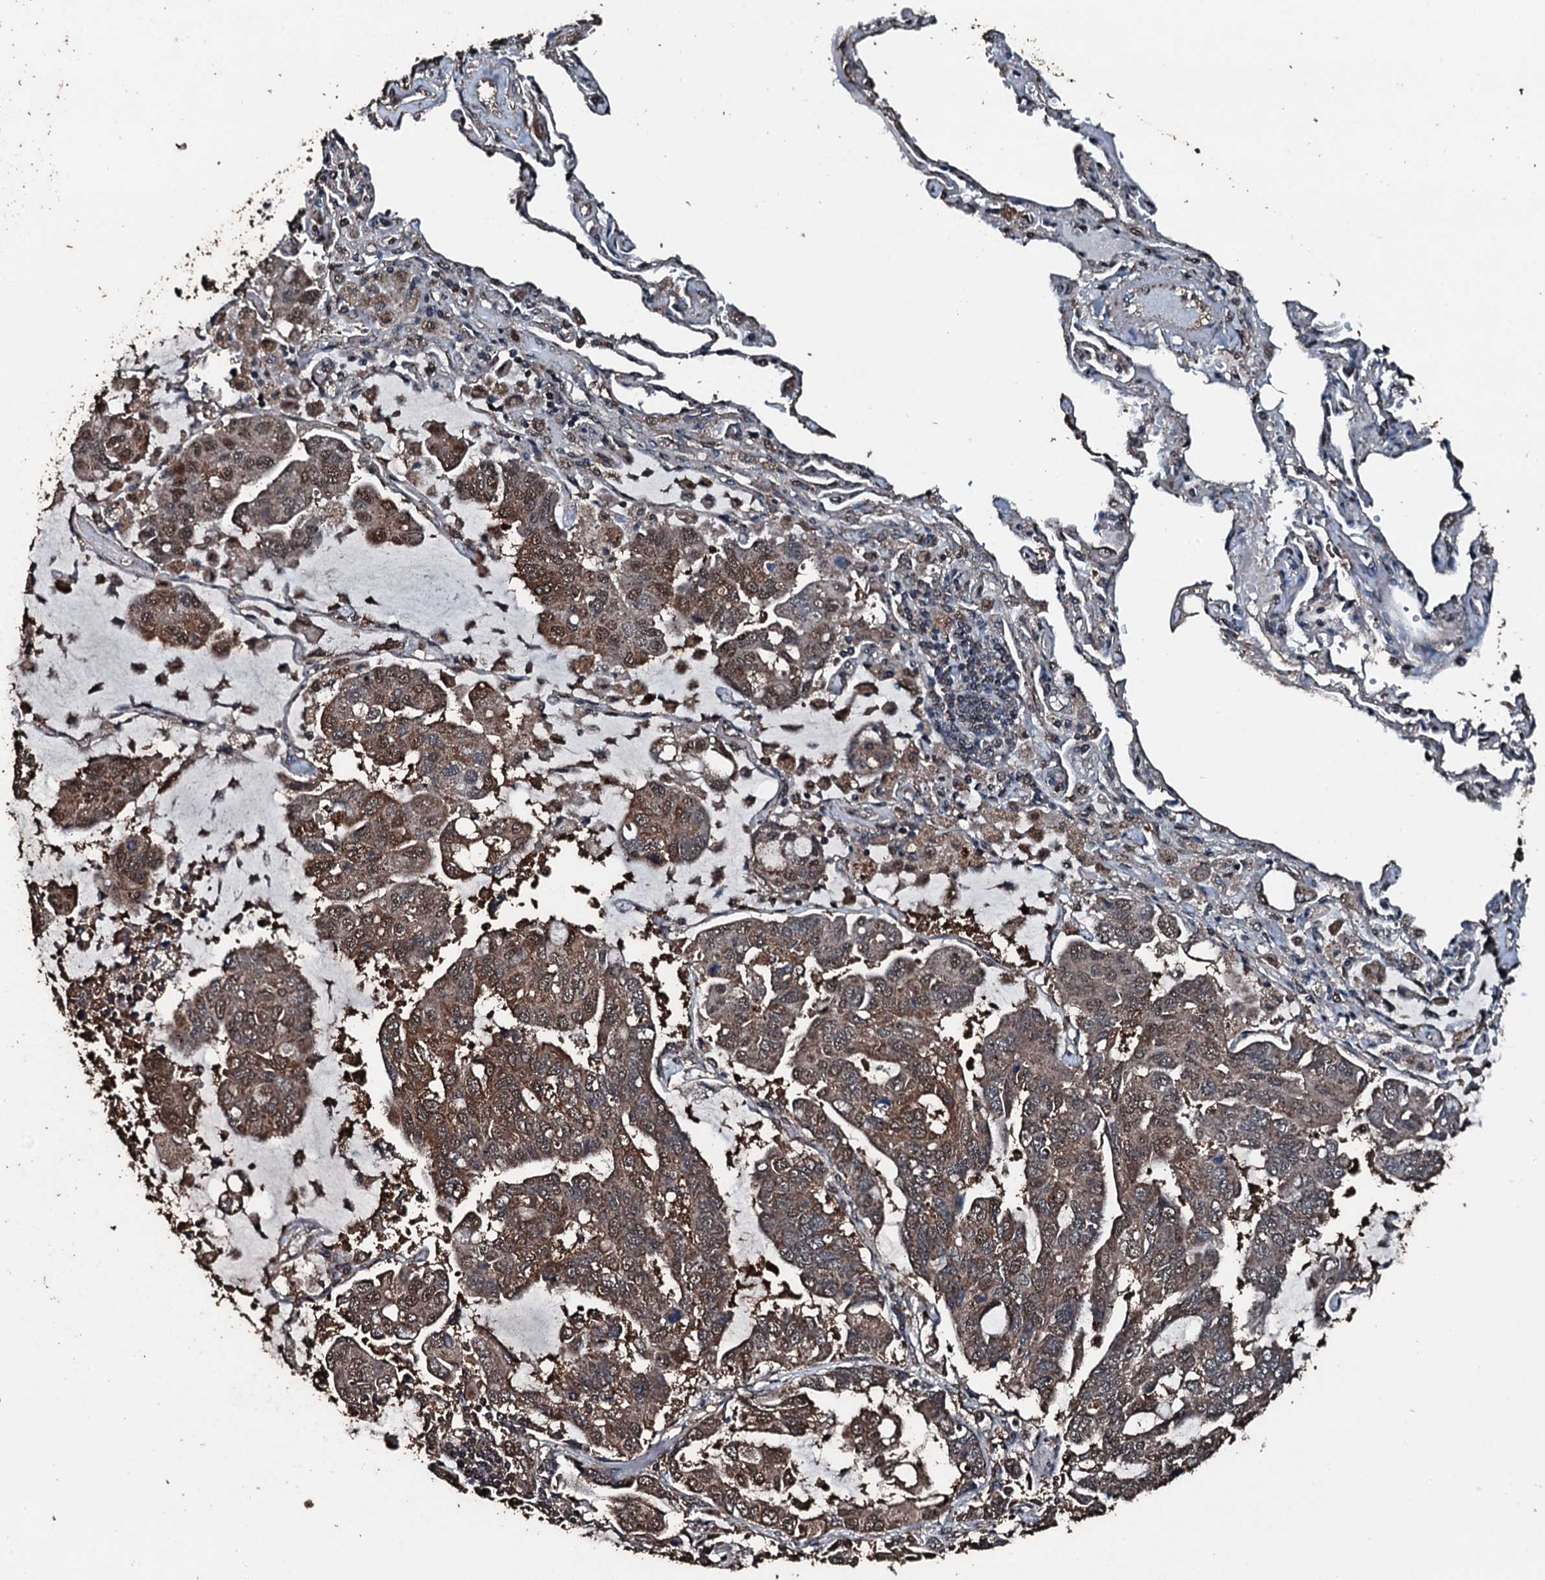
{"staining": {"intensity": "moderate", "quantity": ">75%", "location": "cytoplasmic/membranous,nuclear"}, "tissue": "lung cancer", "cell_type": "Tumor cells", "image_type": "cancer", "snomed": [{"axis": "morphology", "description": "Adenocarcinoma, NOS"}, {"axis": "topography", "description": "Lung"}], "caption": "Immunohistochemistry (IHC) of lung adenocarcinoma reveals medium levels of moderate cytoplasmic/membranous and nuclear staining in approximately >75% of tumor cells.", "gene": "FAAP24", "patient": {"sex": "male", "age": 64}}